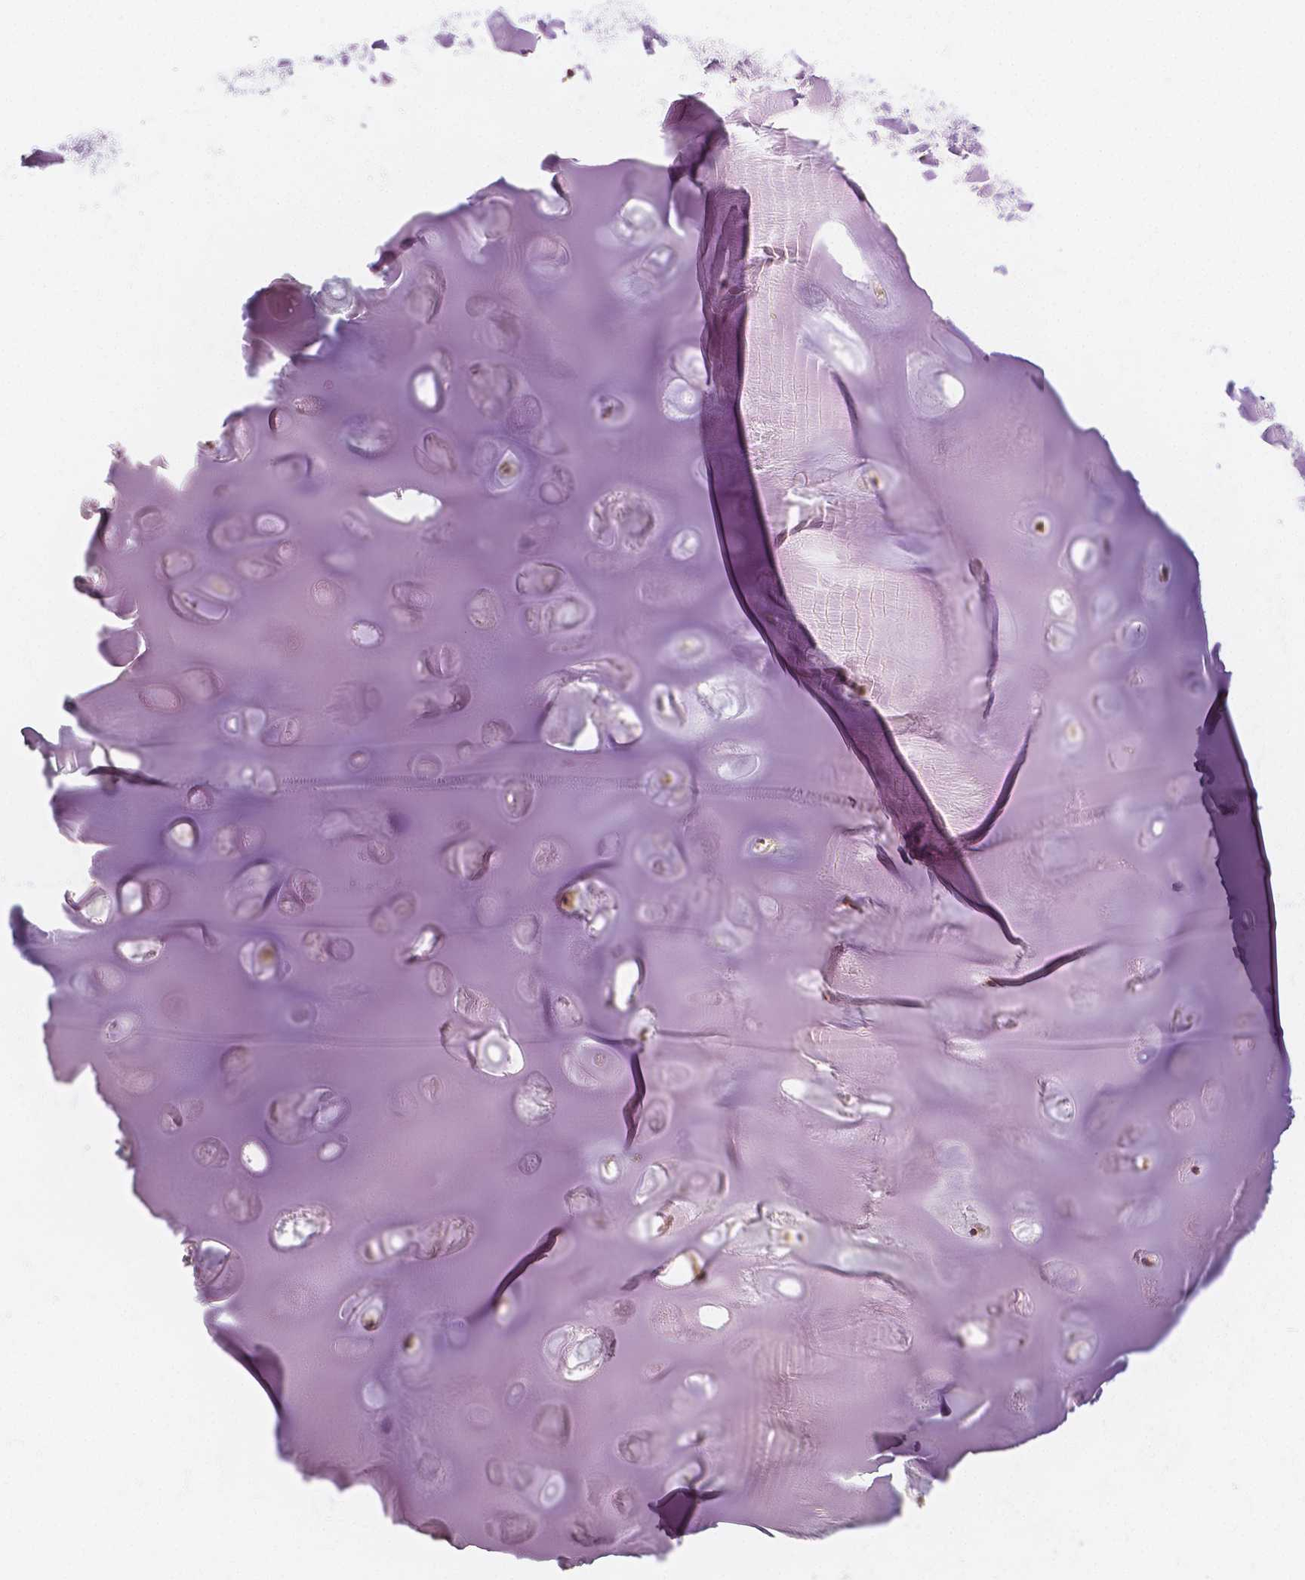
{"staining": {"intensity": "negative", "quantity": "none", "location": "none"}, "tissue": "soft tissue", "cell_type": "Chondrocytes", "image_type": "normal", "snomed": [{"axis": "morphology", "description": "Normal tissue, NOS"}, {"axis": "morphology", "description": "Squamous cell carcinoma, NOS"}, {"axis": "topography", "description": "Cartilage tissue"}, {"axis": "topography", "description": "Bronchus"}, {"axis": "topography", "description": "Lung"}], "caption": "A micrograph of soft tissue stained for a protein displays no brown staining in chondrocytes.", "gene": "NAPRT", "patient": {"sex": "male", "age": 66}}